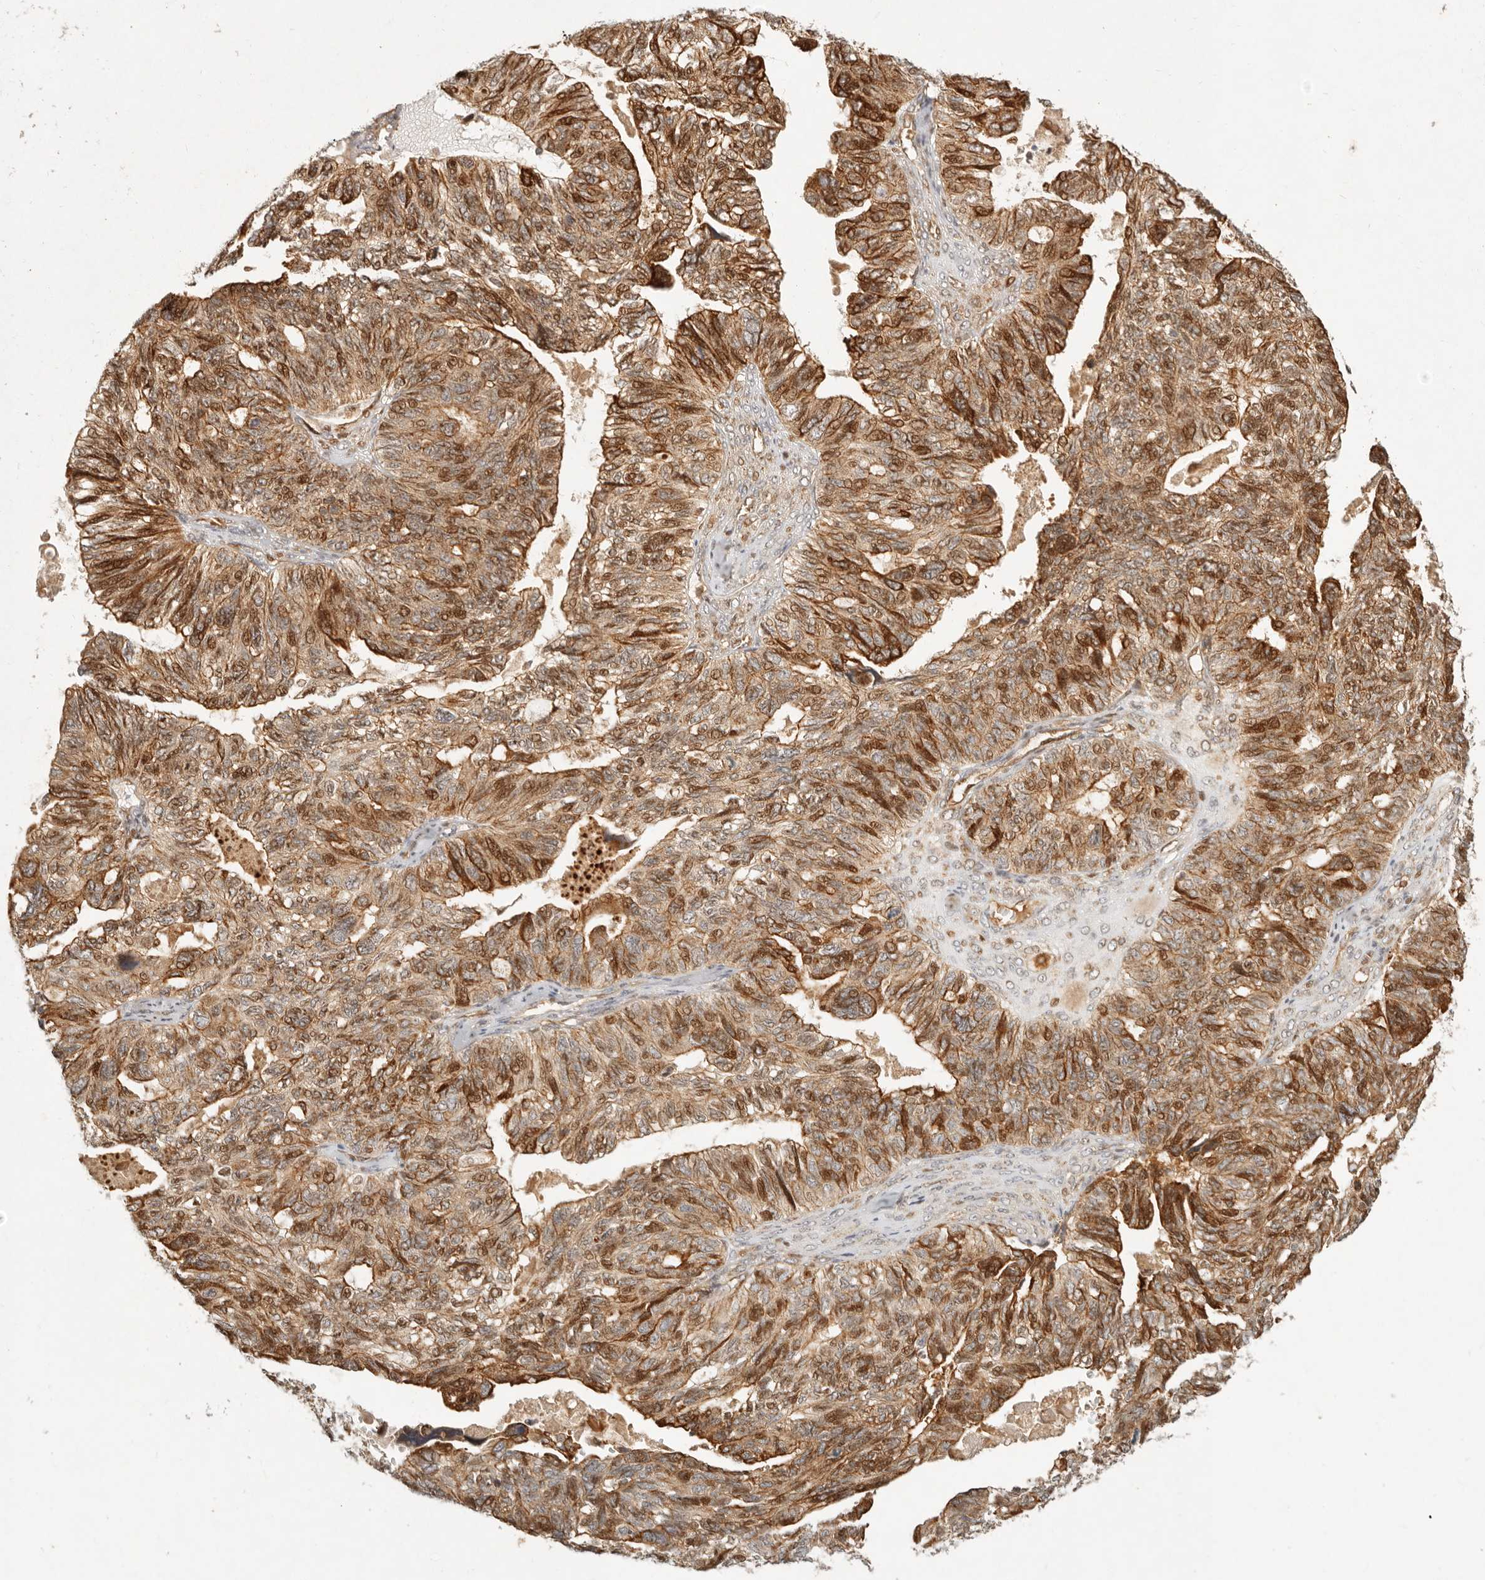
{"staining": {"intensity": "strong", "quantity": ">75%", "location": "cytoplasmic/membranous"}, "tissue": "ovarian cancer", "cell_type": "Tumor cells", "image_type": "cancer", "snomed": [{"axis": "morphology", "description": "Cystadenocarcinoma, serous, NOS"}, {"axis": "topography", "description": "Ovary"}], "caption": "This image demonstrates ovarian cancer (serous cystadenocarcinoma) stained with IHC to label a protein in brown. The cytoplasmic/membranous of tumor cells show strong positivity for the protein. Nuclei are counter-stained blue.", "gene": "KLHL38", "patient": {"sex": "female", "age": 79}}